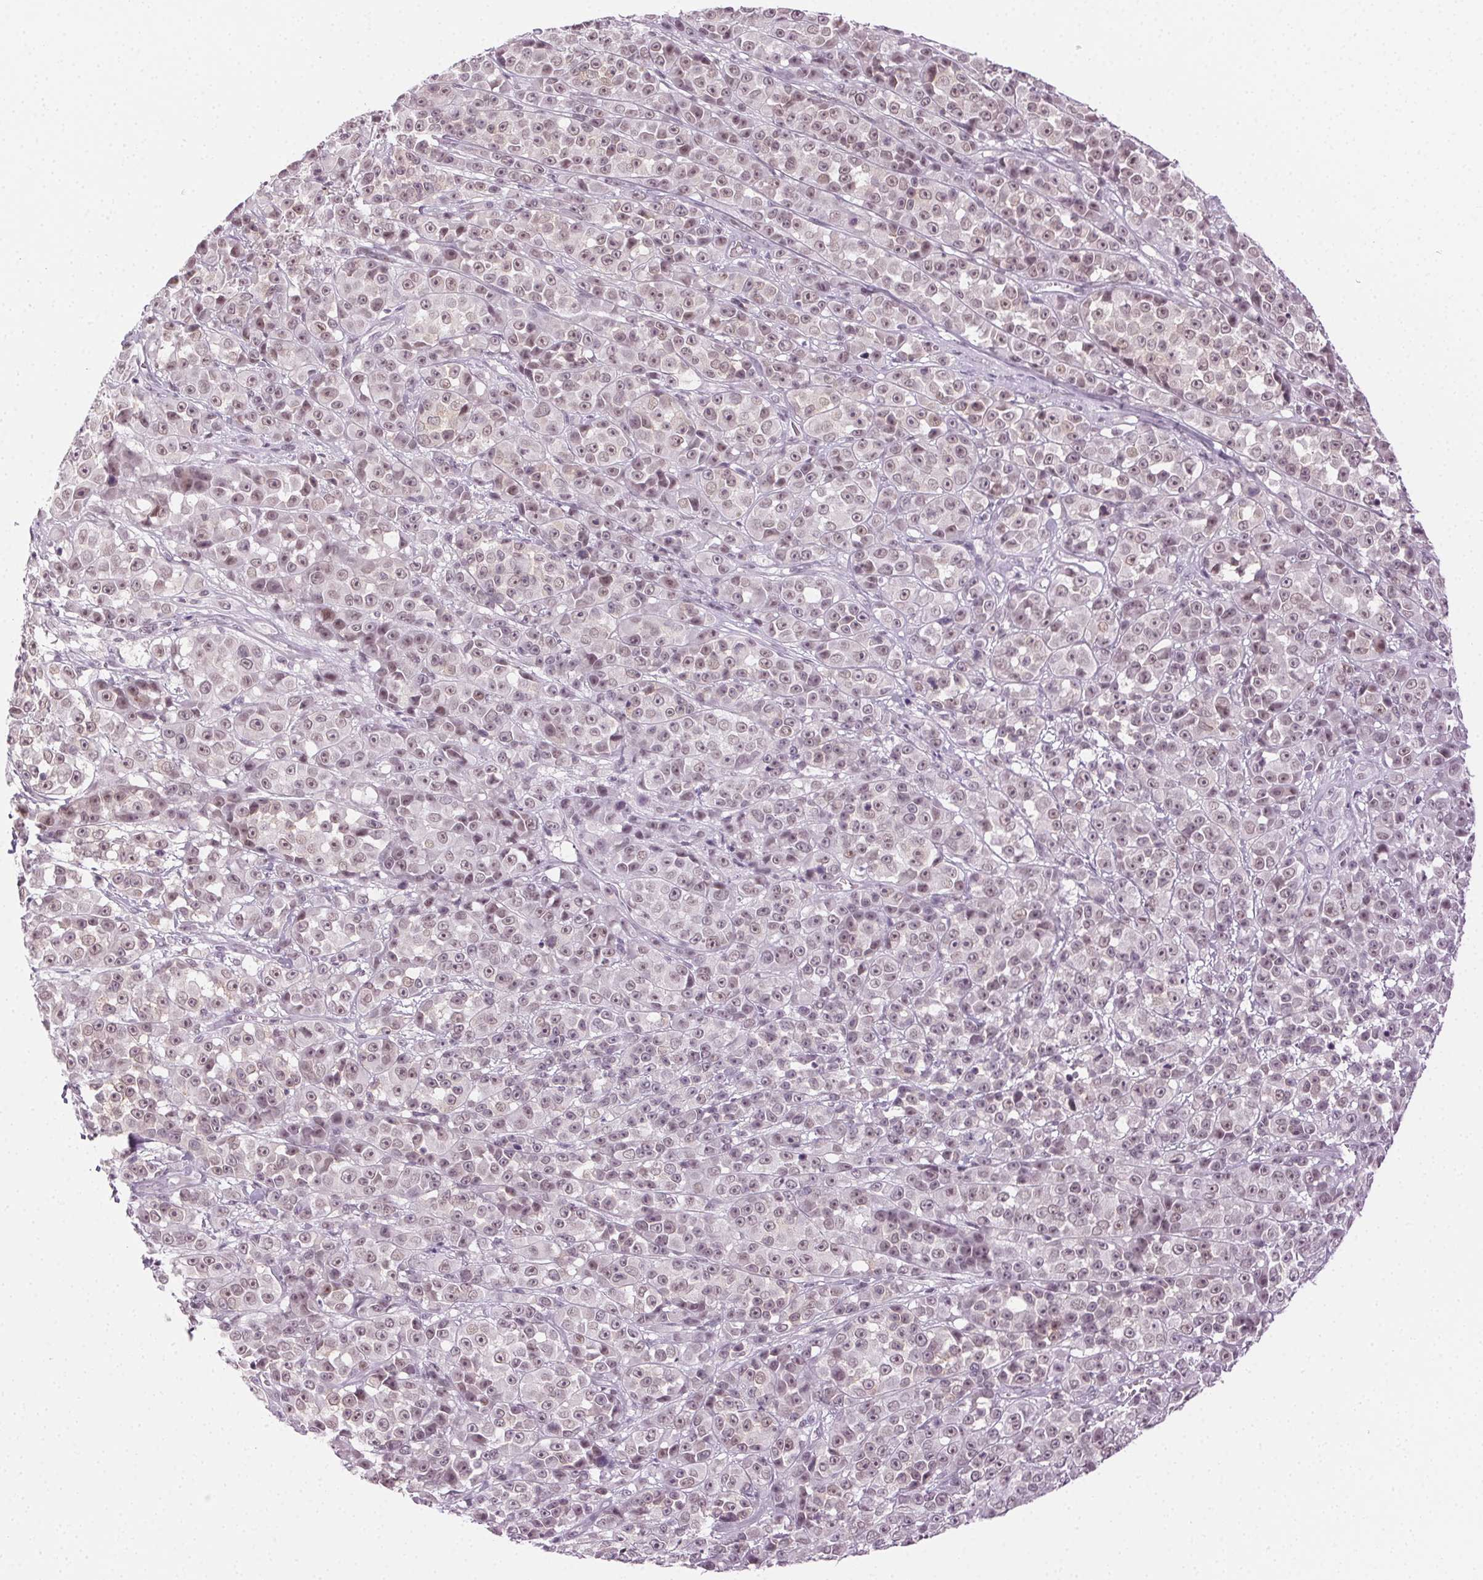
{"staining": {"intensity": "weak", "quantity": "25%-75%", "location": "nuclear"}, "tissue": "melanoma", "cell_type": "Tumor cells", "image_type": "cancer", "snomed": [{"axis": "morphology", "description": "Malignant melanoma, NOS"}, {"axis": "topography", "description": "Skin"}, {"axis": "topography", "description": "Skin of back"}], "caption": "The histopathology image displays a brown stain indicating the presence of a protein in the nuclear of tumor cells in melanoma.", "gene": "AIF1L", "patient": {"sex": "male", "age": 91}}